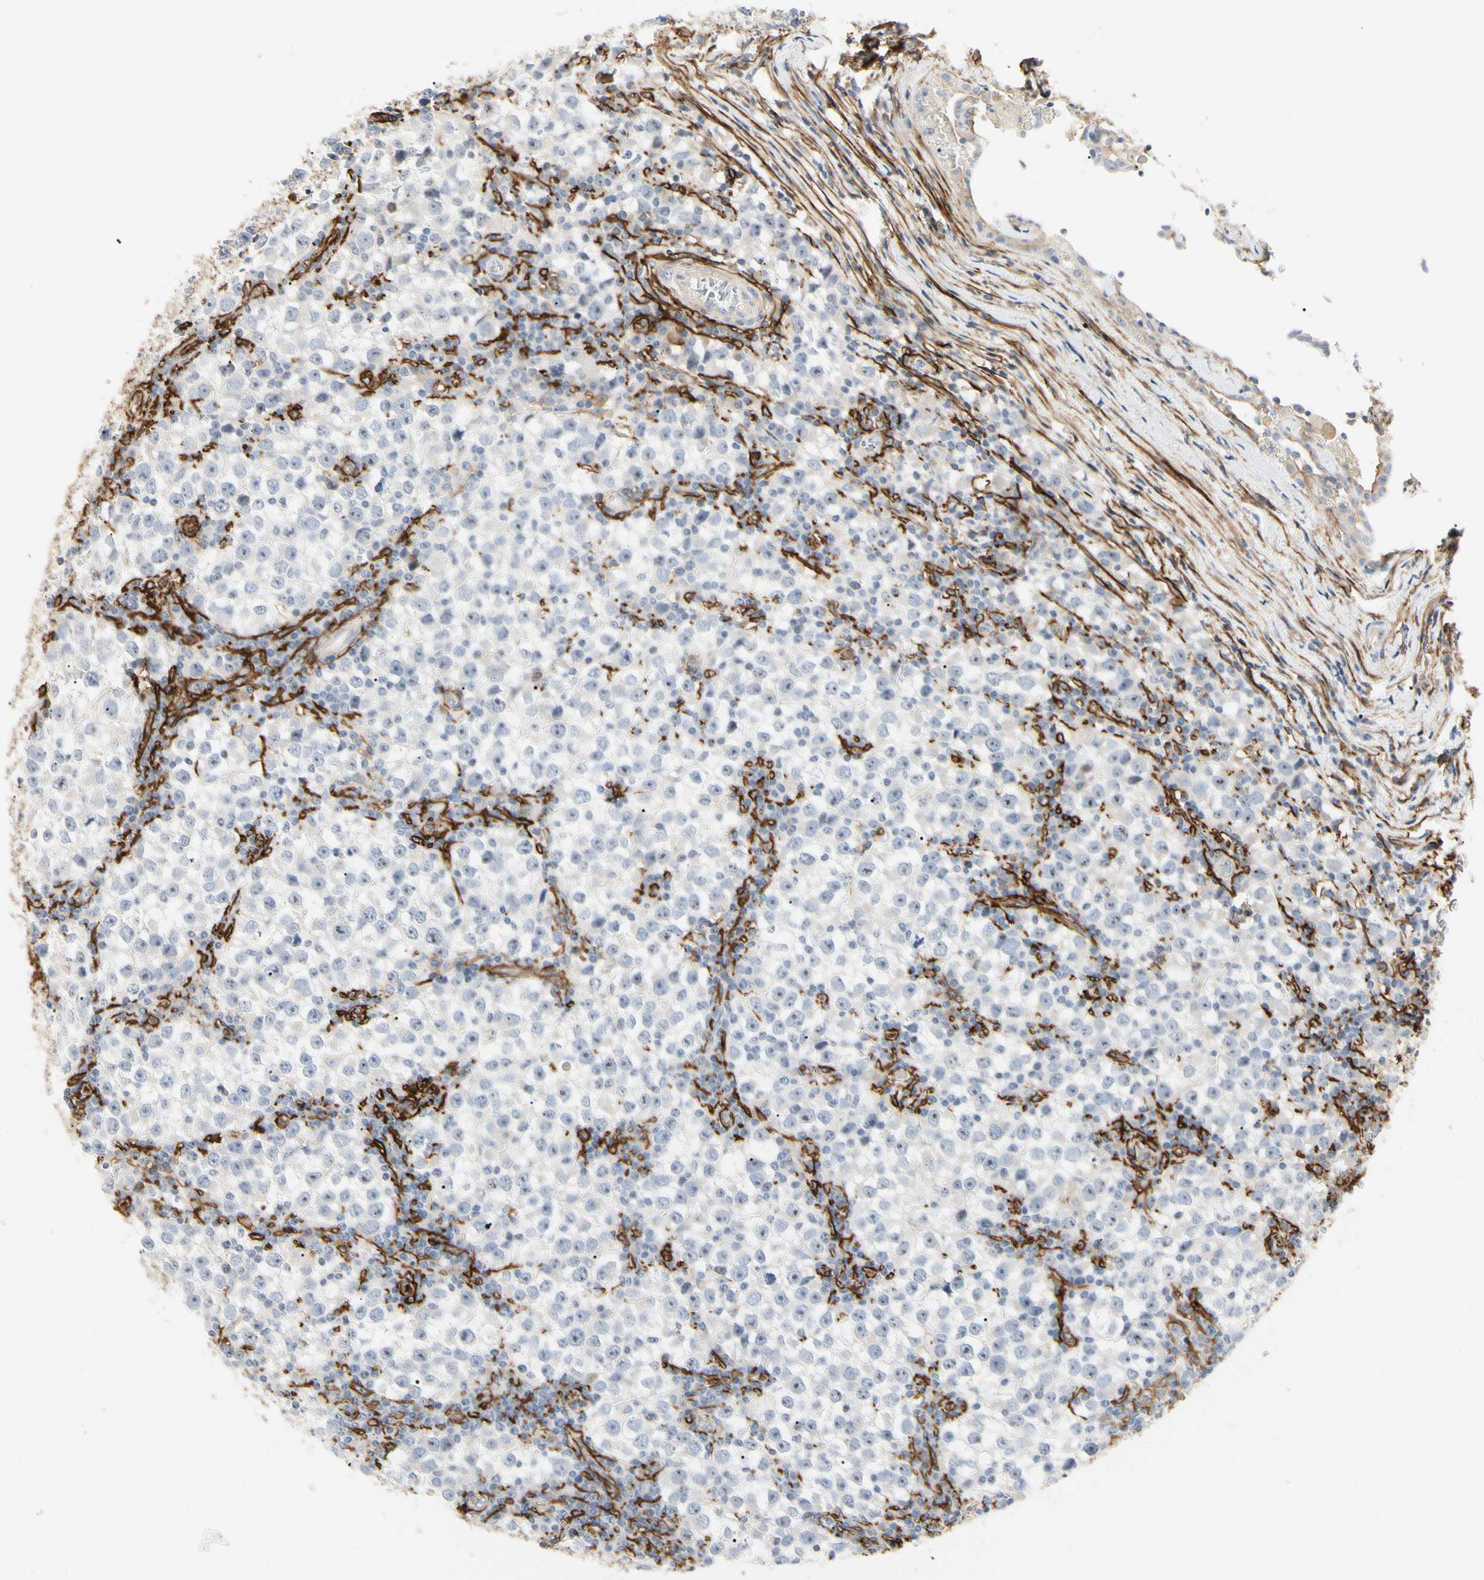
{"staining": {"intensity": "negative", "quantity": "none", "location": "none"}, "tissue": "testis cancer", "cell_type": "Tumor cells", "image_type": "cancer", "snomed": [{"axis": "morphology", "description": "Seminoma, NOS"}, {"axis": "topography", "description": "Testis"}], "caption": "An IHC image of testis cancer is shown. There is no staining in tumor cells of testis cancer.", "gene": "GGT5", "patient": {"sex": "male", "age": 65}}